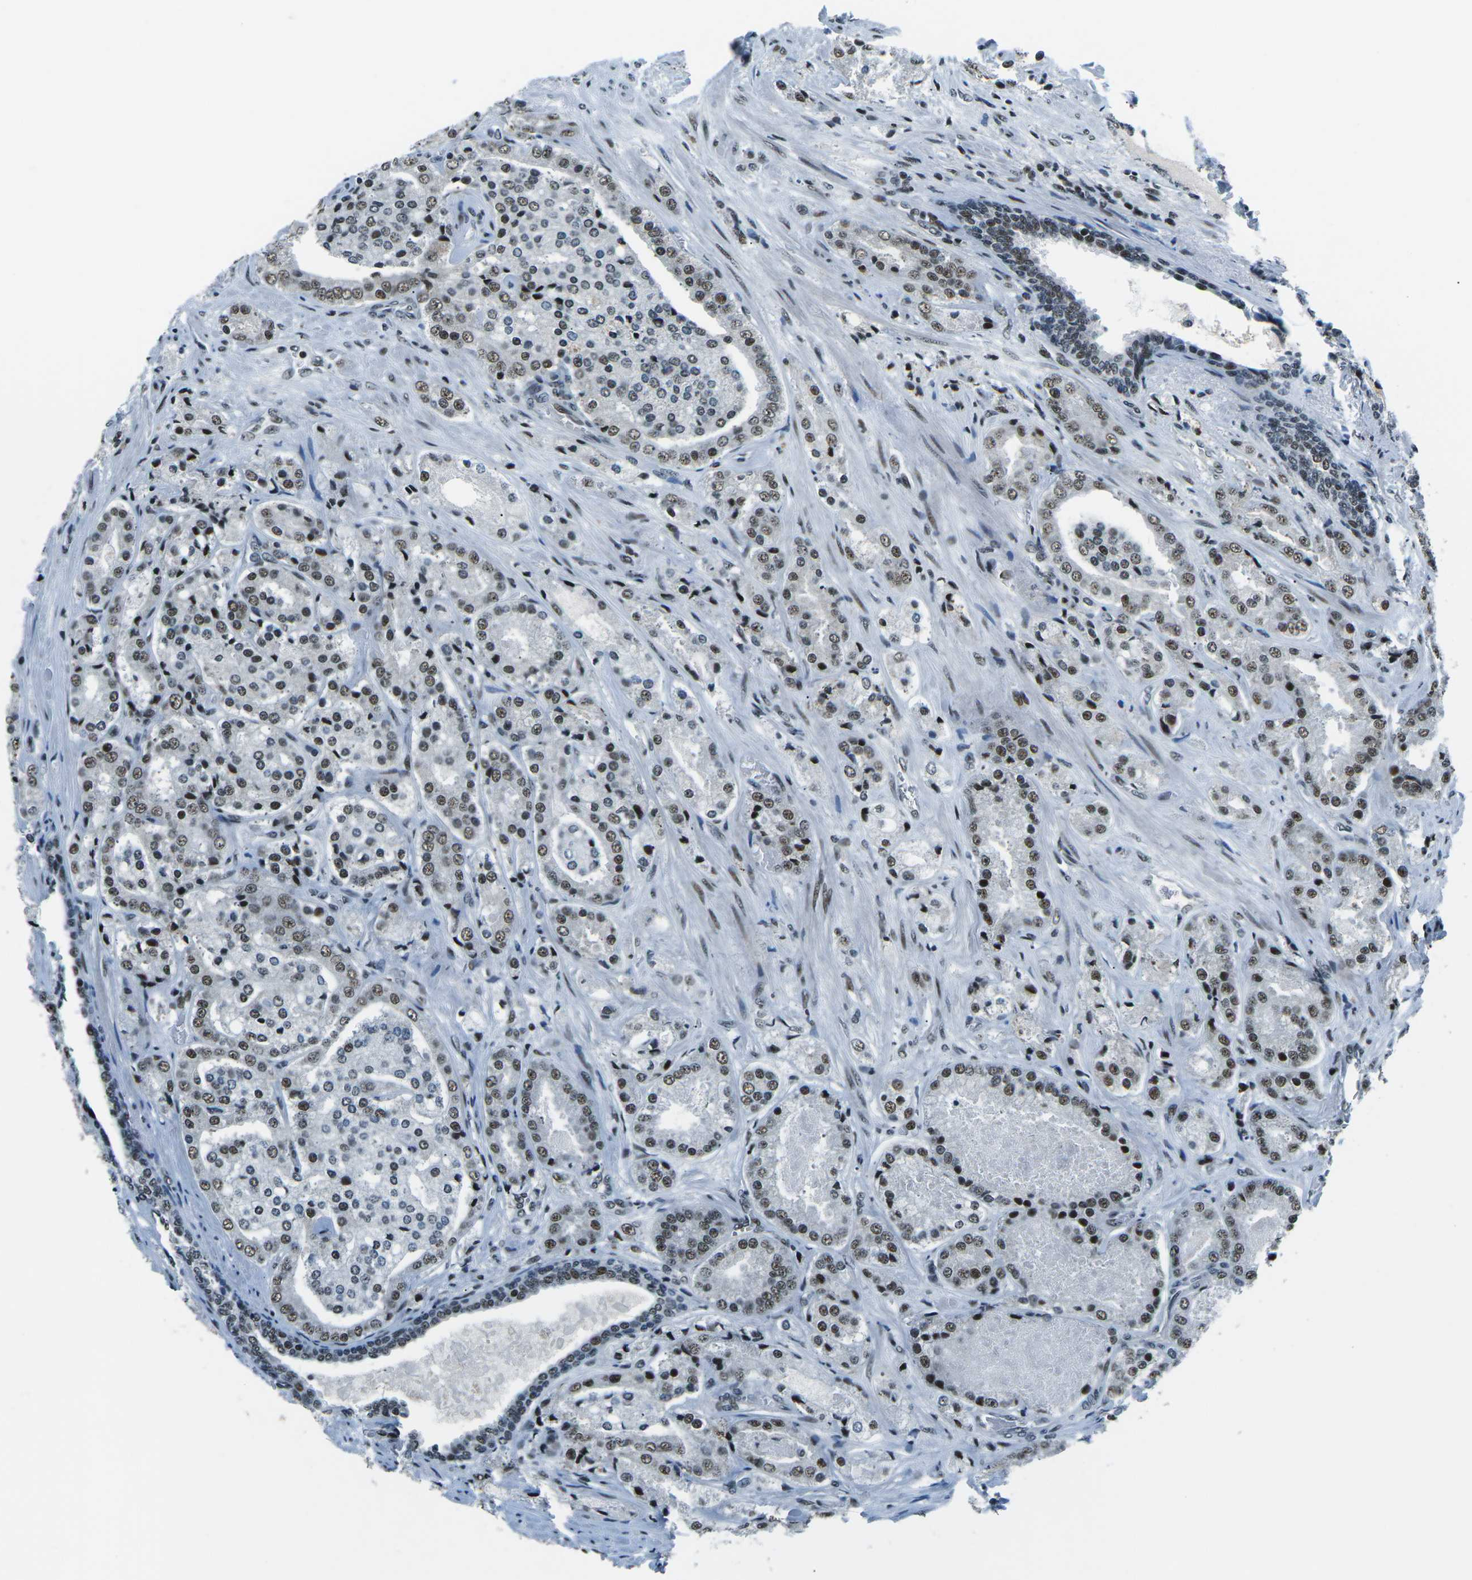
{"staining": {"intensity": "moderate", "quantity": ">75%", "location": "nuclear"}, "tissue": "prostate cancer", "cell_type": "Tumor cells", "image_type": "cancer", "snomed": [{"axis": "morphology", "description": "Adenocarcinoma, High grade"}, {"axis": "topography", "description": "Prostate"}], "caption": "Protein expression by IHC demonstrates moderate nuclear staining in approximately >75% of tumor cells in prostate cancer. The staining was performed using DAB (3,3'-diaminobenzidine) to visualize the protein expression in brown, while the nuclei were stained in blue with hematoxylin (Magnification: 20x).", "gene": "RBL2", "patient": {"sex": "male", "age": 65}}